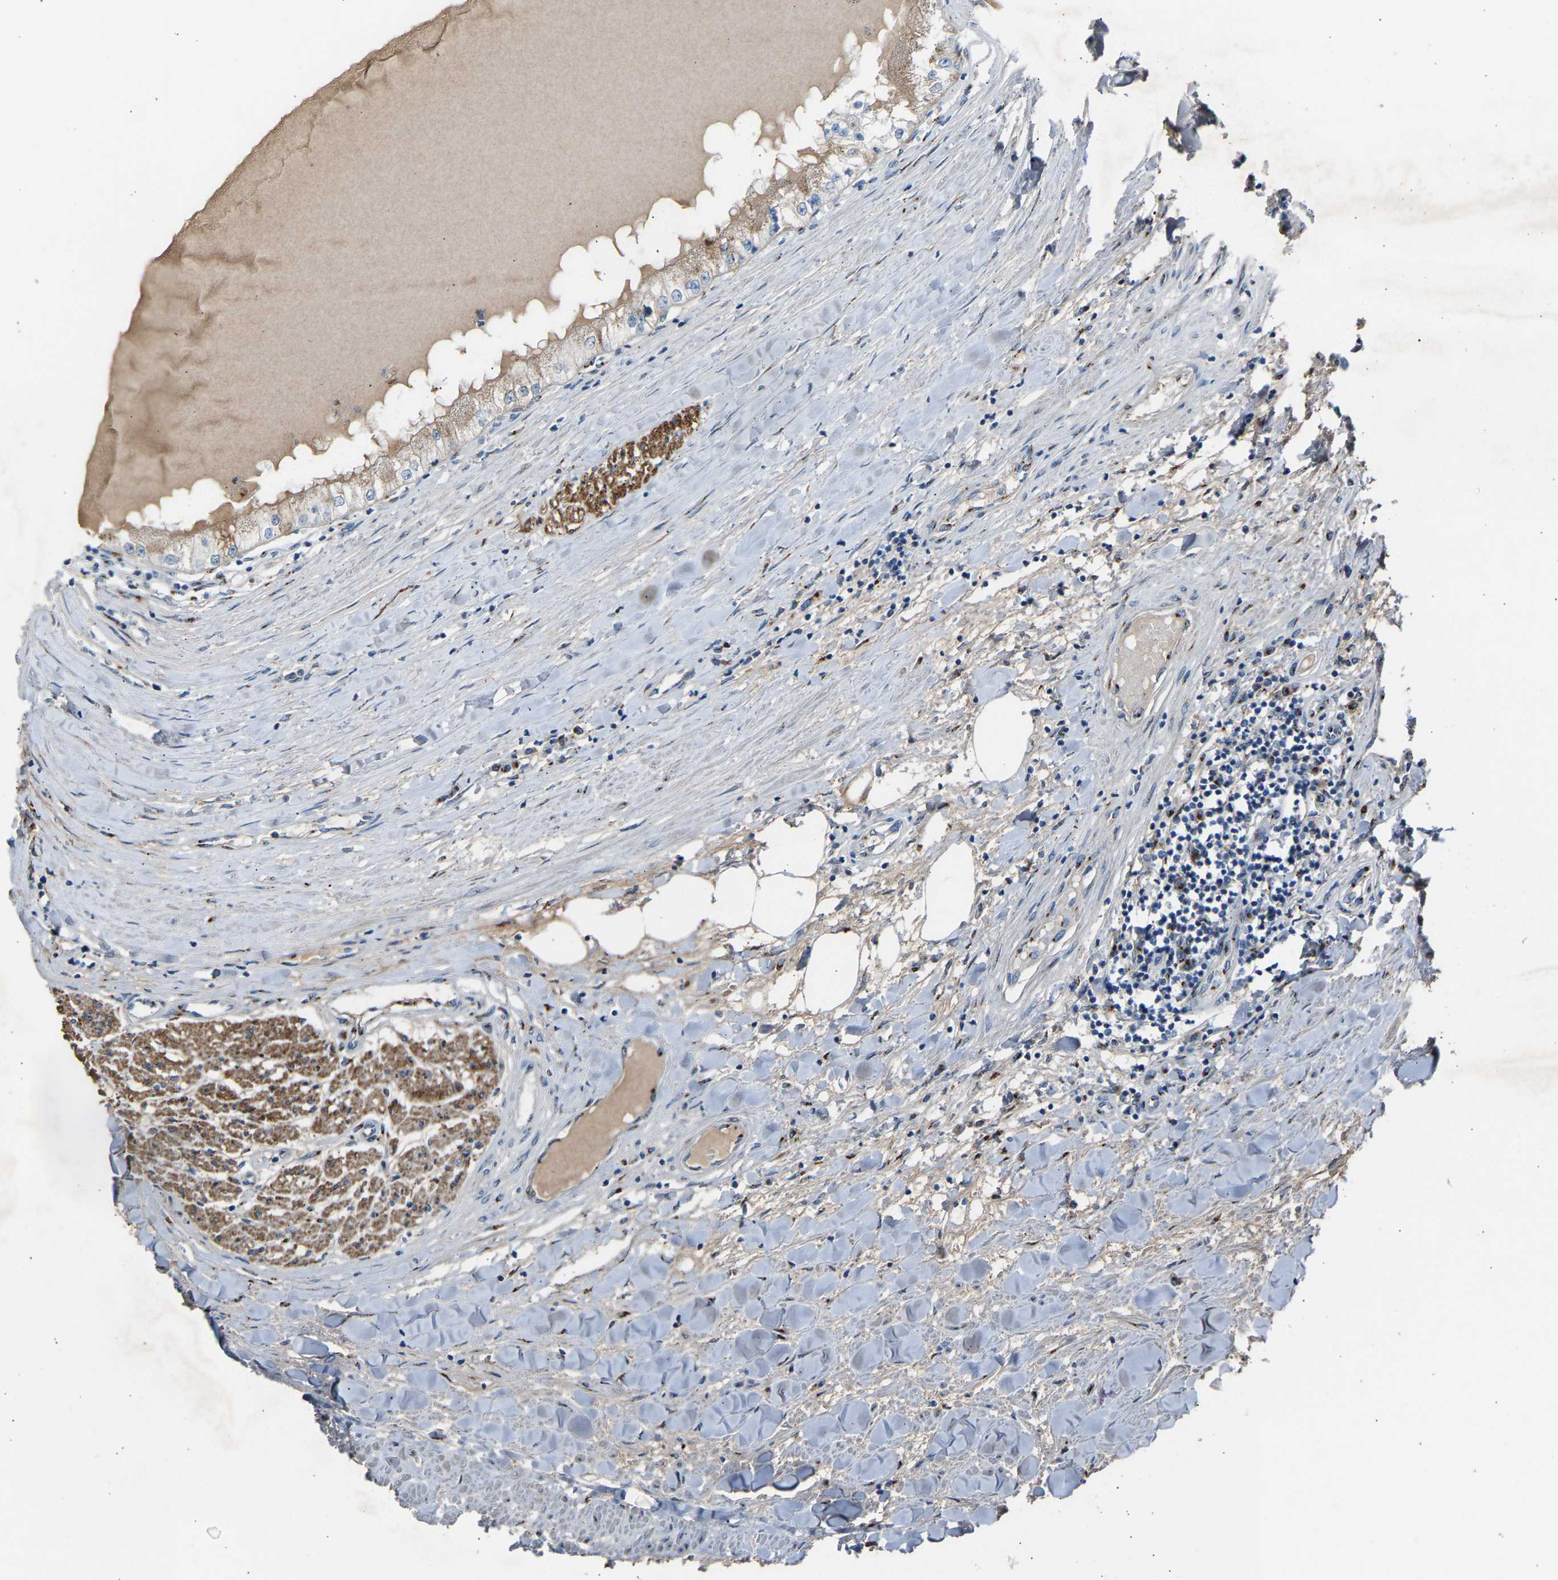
{"staining": {"intensity": "weak", "quantity": ">75%", "location": "cytoplasmic/membranous"}, "tissue": "renal cancer", "cell_type": "Tumor cells", "image_type": "cancer", "snomed": [{"axis": "morphology", "description": "Adenocarcinoma, NOS"}, {"axis": "topography", "description": "Kidney"}], "caption": "IHC micrograph of neoplastic tissue: human adenocarcinoma (renal) stained using immunohistochemistry (IHC) shows low levels of weak protein expression localized specifically in the cytoplasmic/membranous of tumor cells, appearing as a cytoplasmic/membranous brown color.", "gene": "CYREN", "patient": {"sex": "male", "age": 68}}